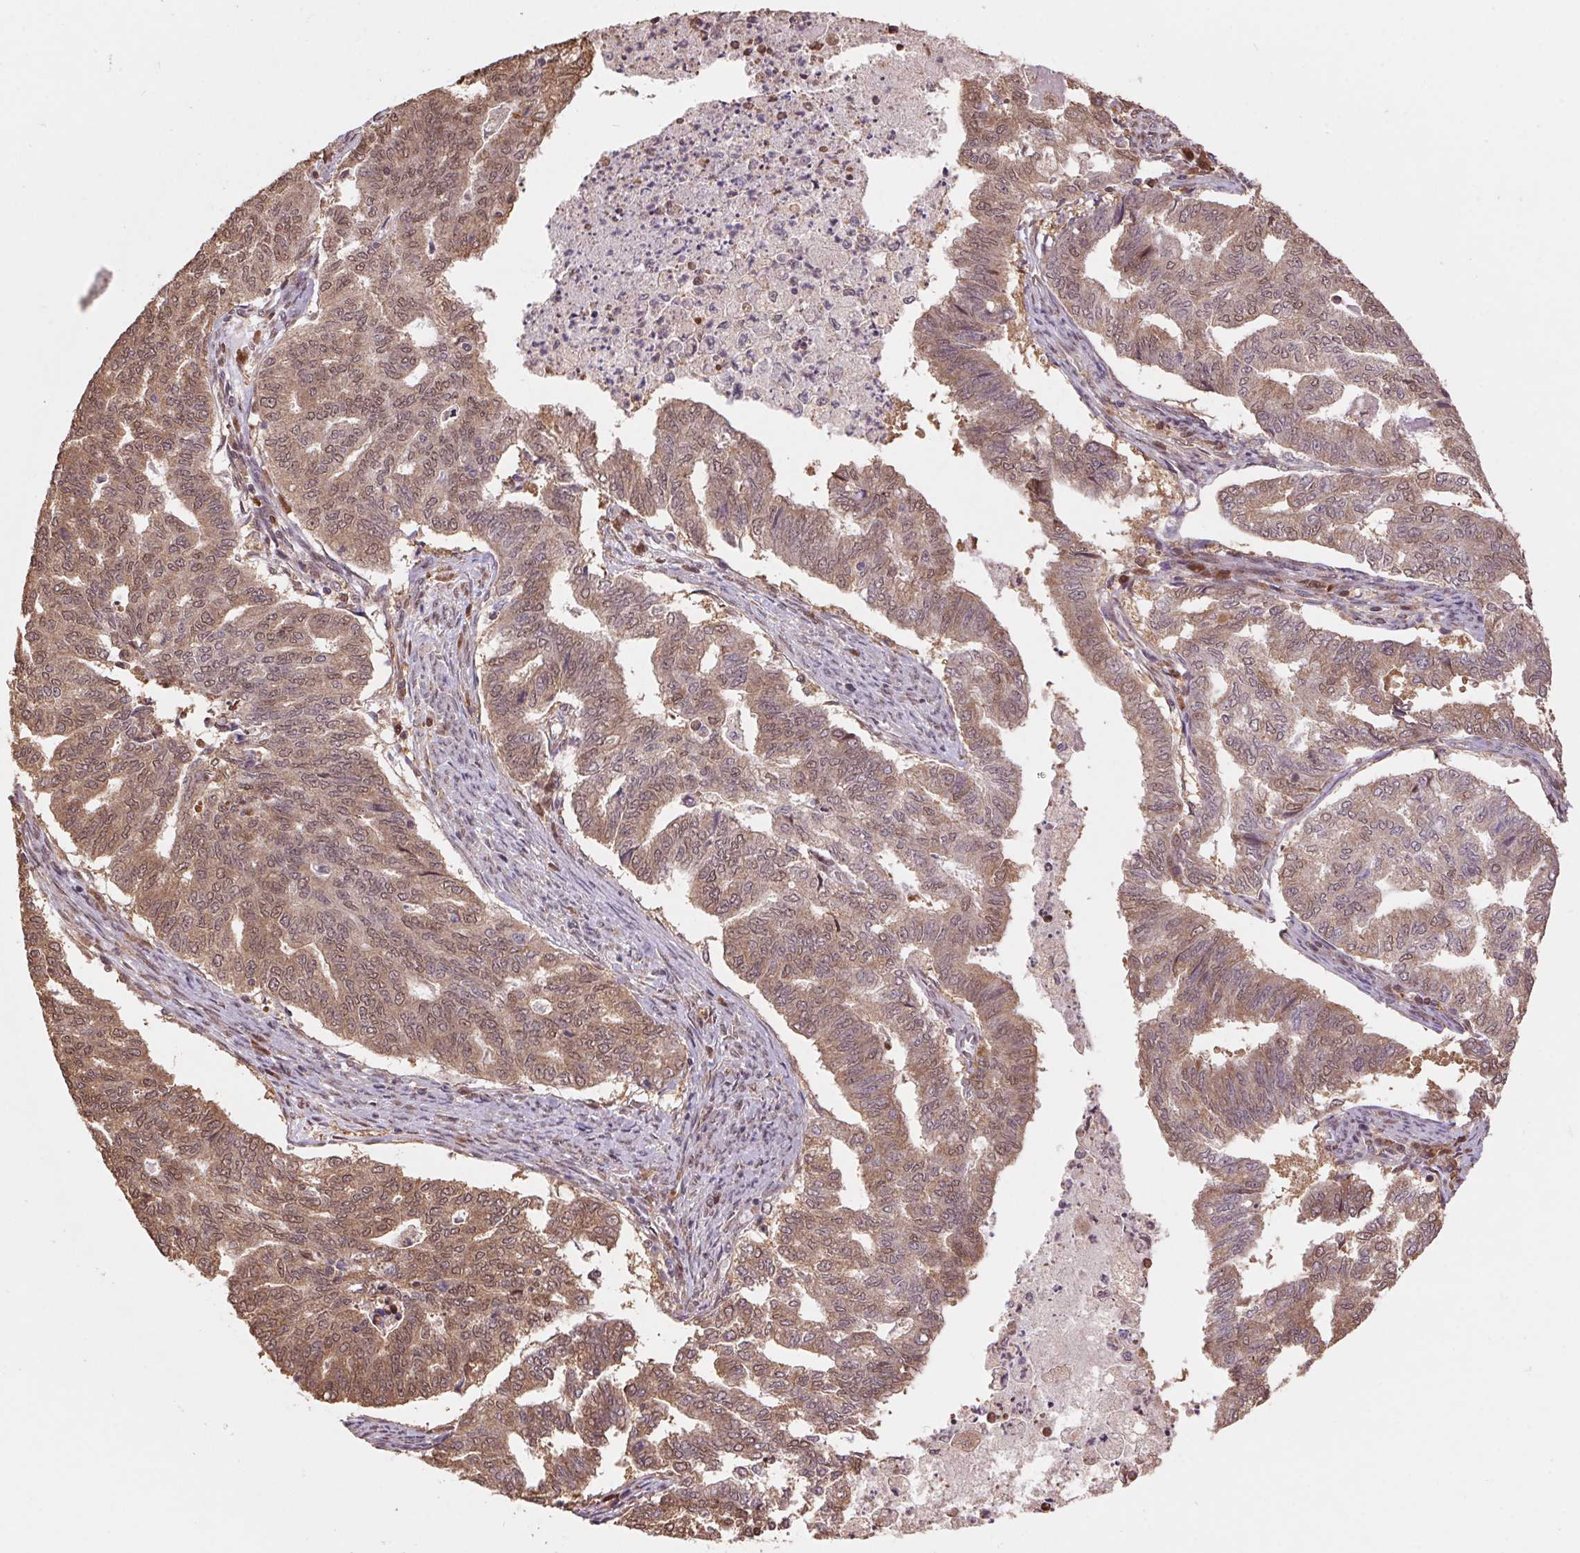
{"staining": {"intensity": "moderate", "quantity": ">75%", "location": "cytoplasmic/membranous,nuclear"}, "tissue": "endometrial cancer", "cell_type": "Tumor cells", "image_type": "cancer", "snomed": [{"axis": "morphology", "description": "Adenocarcinoma, NOS"}, {"axis": "topography", "description": "Endometrium"}], "caption": "A high-resolution micrograph shows IHC staining of endometrial cancer (adenocarcinoma), which shows moderate cytoplasmic/membranous and nuclear expression in approximately >75% of tumor cells.", "gene": "CUTA", "patient": {"sex": "female", "age": 79}}